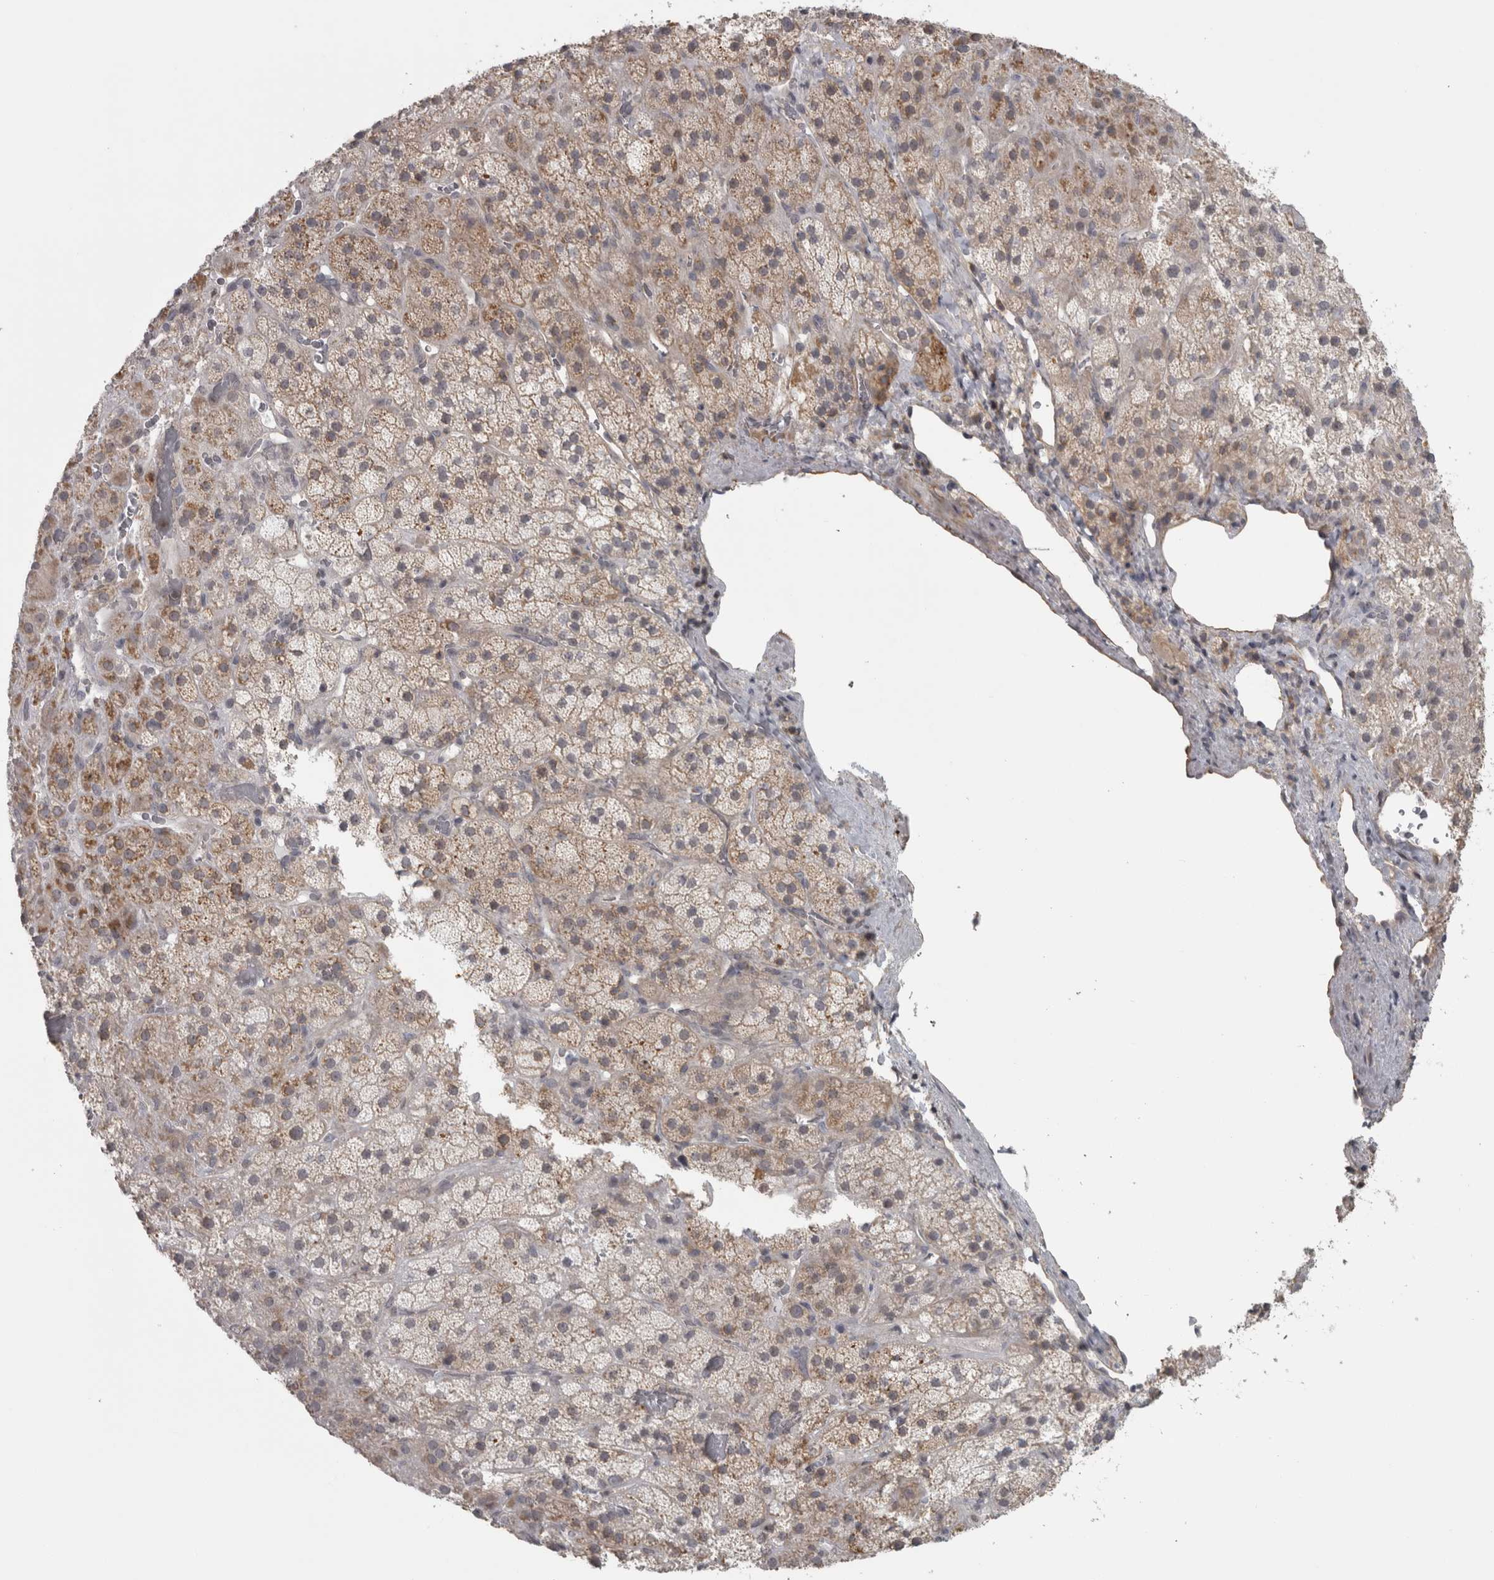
{"staining": {"intensity": "weak", "quantity": ">75%", "location": "cytoplasmic/membranous"}, "tissue": "adrenal gland", "cell_type": "Glandular cells", "image_type": "normal", "snomed": [{"axis": "morphology", "description": "Normal tissue, NOS"}, {"axis": "topography", "description": "Adrenal gland"}], "caption": "IHC (DAB (3,3'-diaminobenzidine)) staining of unremarkable human adrenal gland exhibits weak cytoplasmic/membranous protein staining in approximately >75% of glandular cells. The protein is stained brown, and the nuclei are stained in blue (DAB IHC with brightfield microscopy, high magnification).", "gene": "PPP1R12B", "patient": {"sex": "male", "age": 57}}